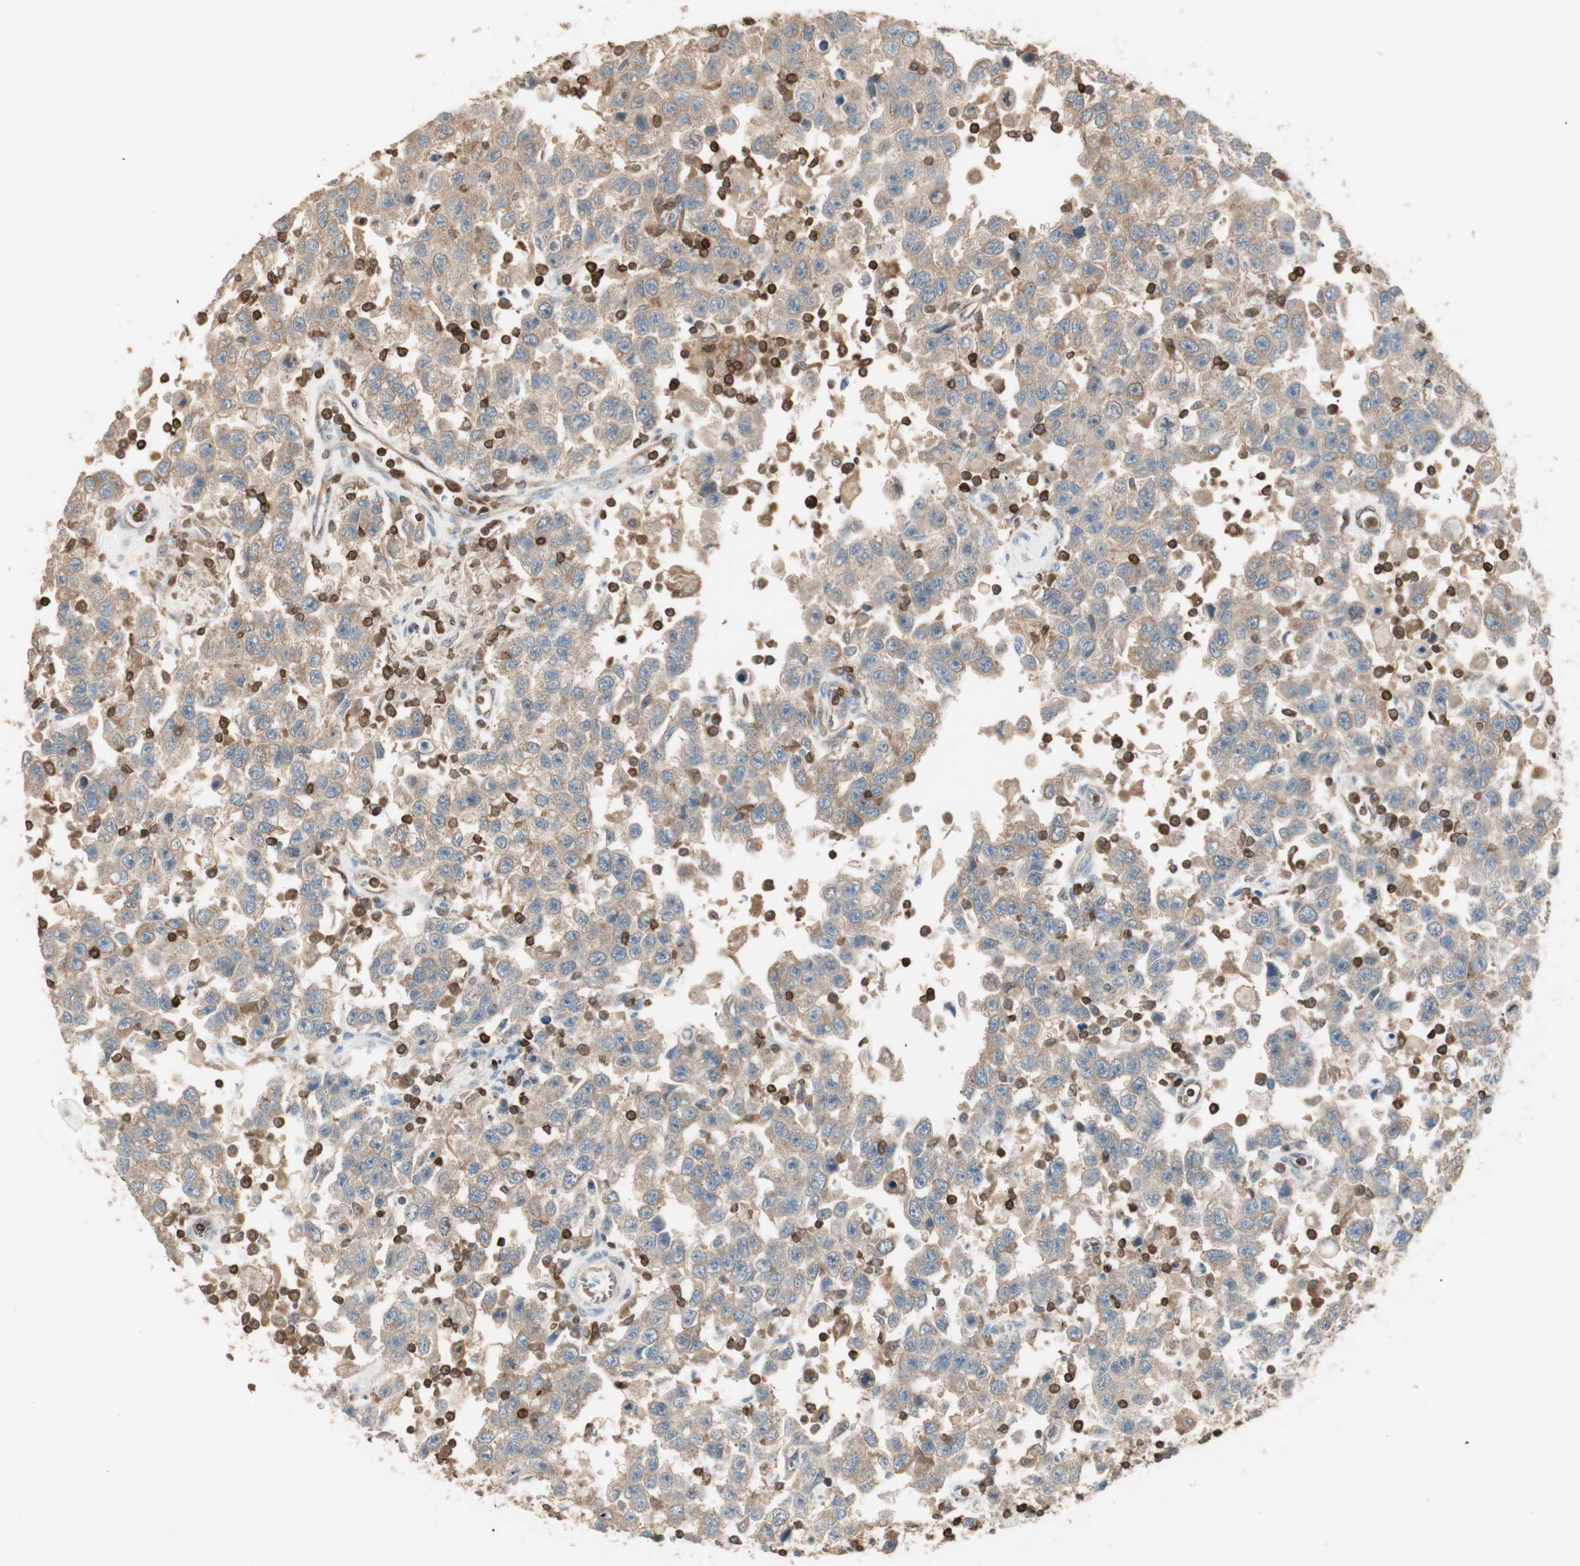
{"staining": {"intensity": "weak", "quantity": "25%-75%", "location": "cytoplasmic/membranous"}, "tissue": "testis cancer", "cell_type": "Tumor cells", "image_type": "cancer", "snomed": [{"axis": "morphology", "description": "Seminoma, NOS"}, {"axis": "topography", "description": "Testis"}], "caption": "Testis cancer (seminoma) stained with a protein marker displays weak staining in tumor cells.", "gene": "CRLF3", "patient": {"sex": "male", "age": 41}}